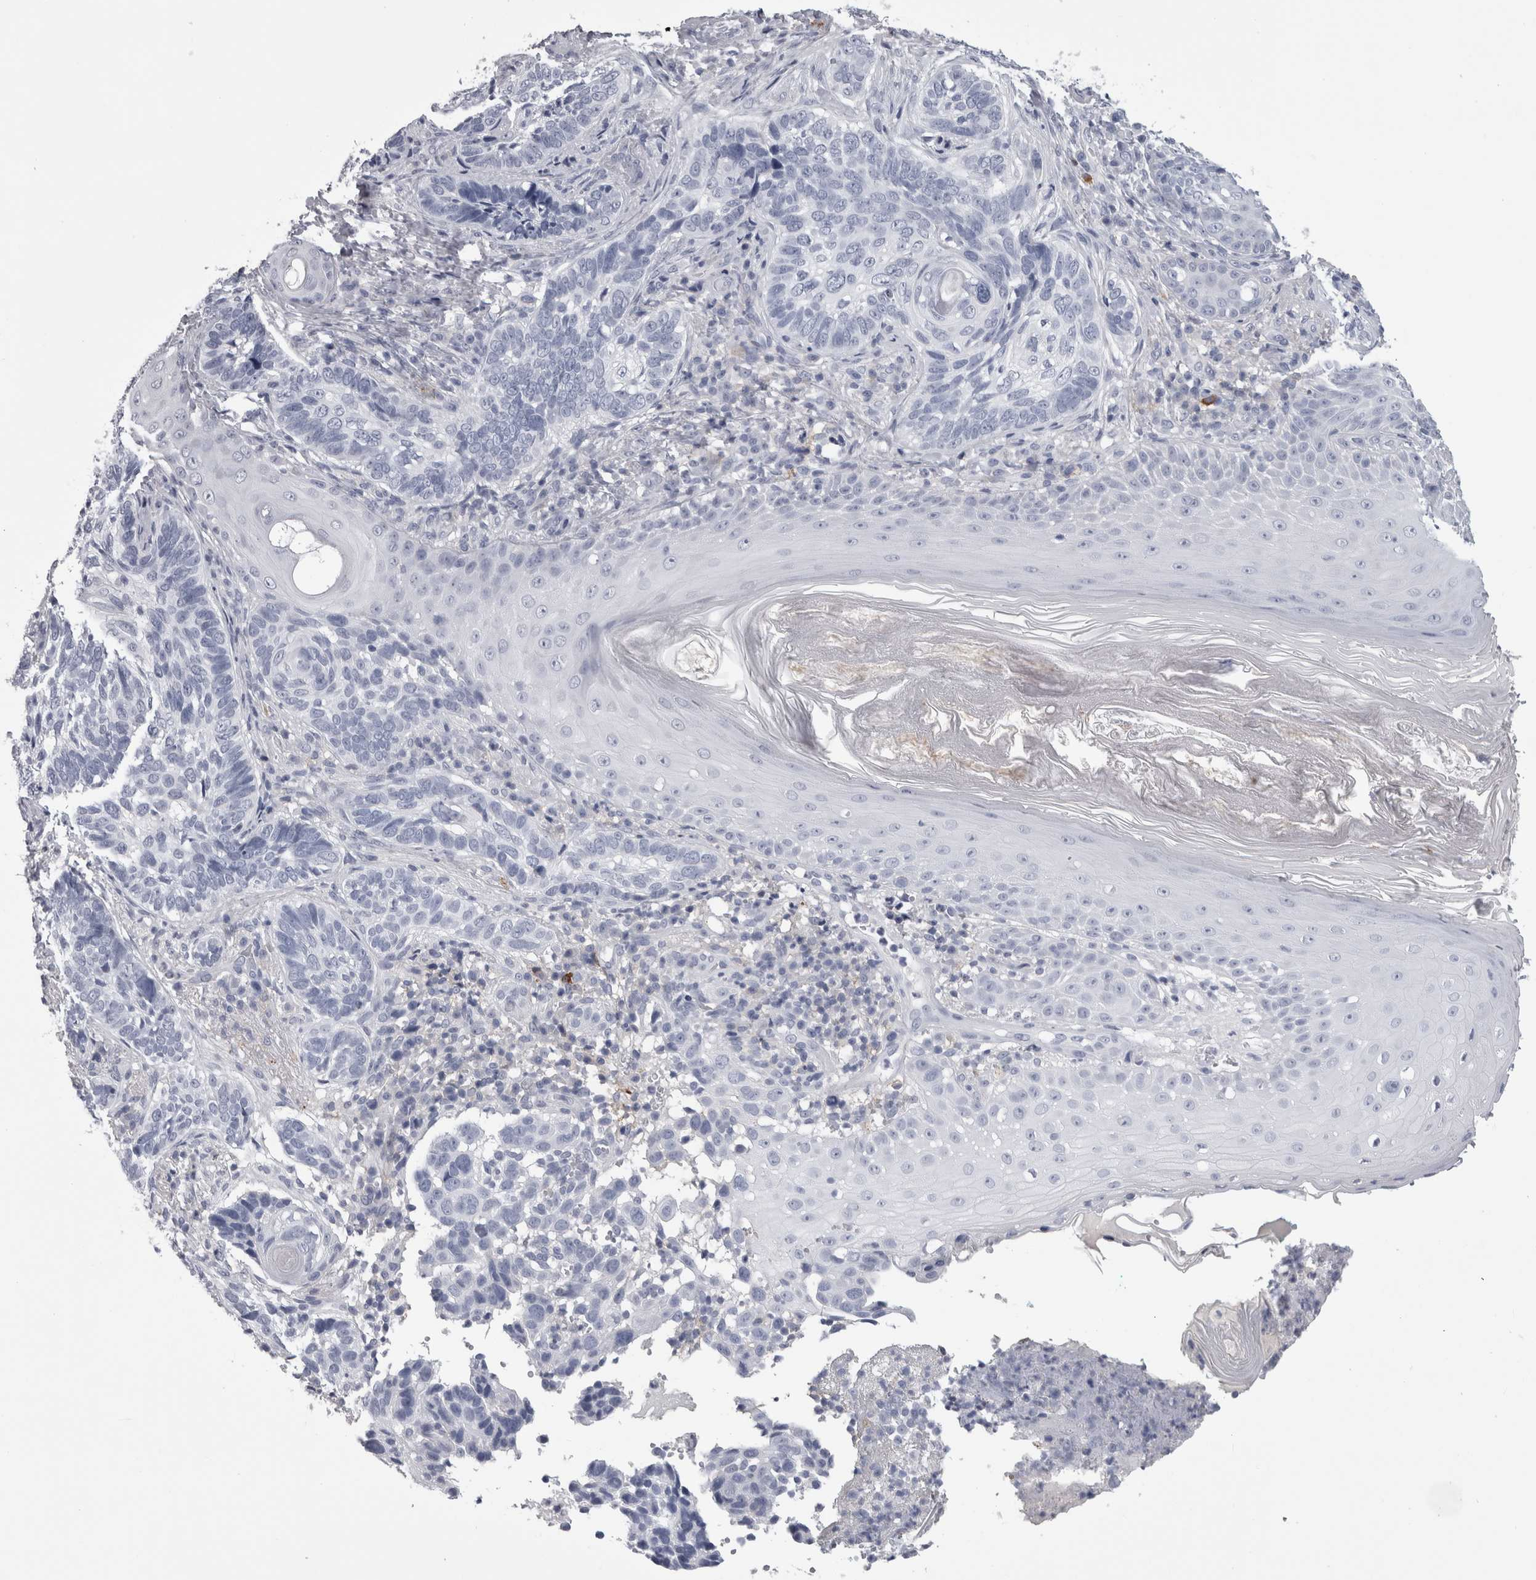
{"staining": {"intensity": "negative", "quantity": "none", "location": "none"}, "tissue": "skin cancer", "cell_type": "Tumor cells", "image_type": "cancer", "snomed": [{"axis": "morphology", "description": "Basal cell carcinoma"}, {"axis": "topography", "description": "Skin"}], "caption": "The immunohistochemistry (IHC) histopathology image has no significant staining in tumor cells of skin cancer tissue.", "gene": "AFMID", "patient": {"sex": "female", "age": 89}}